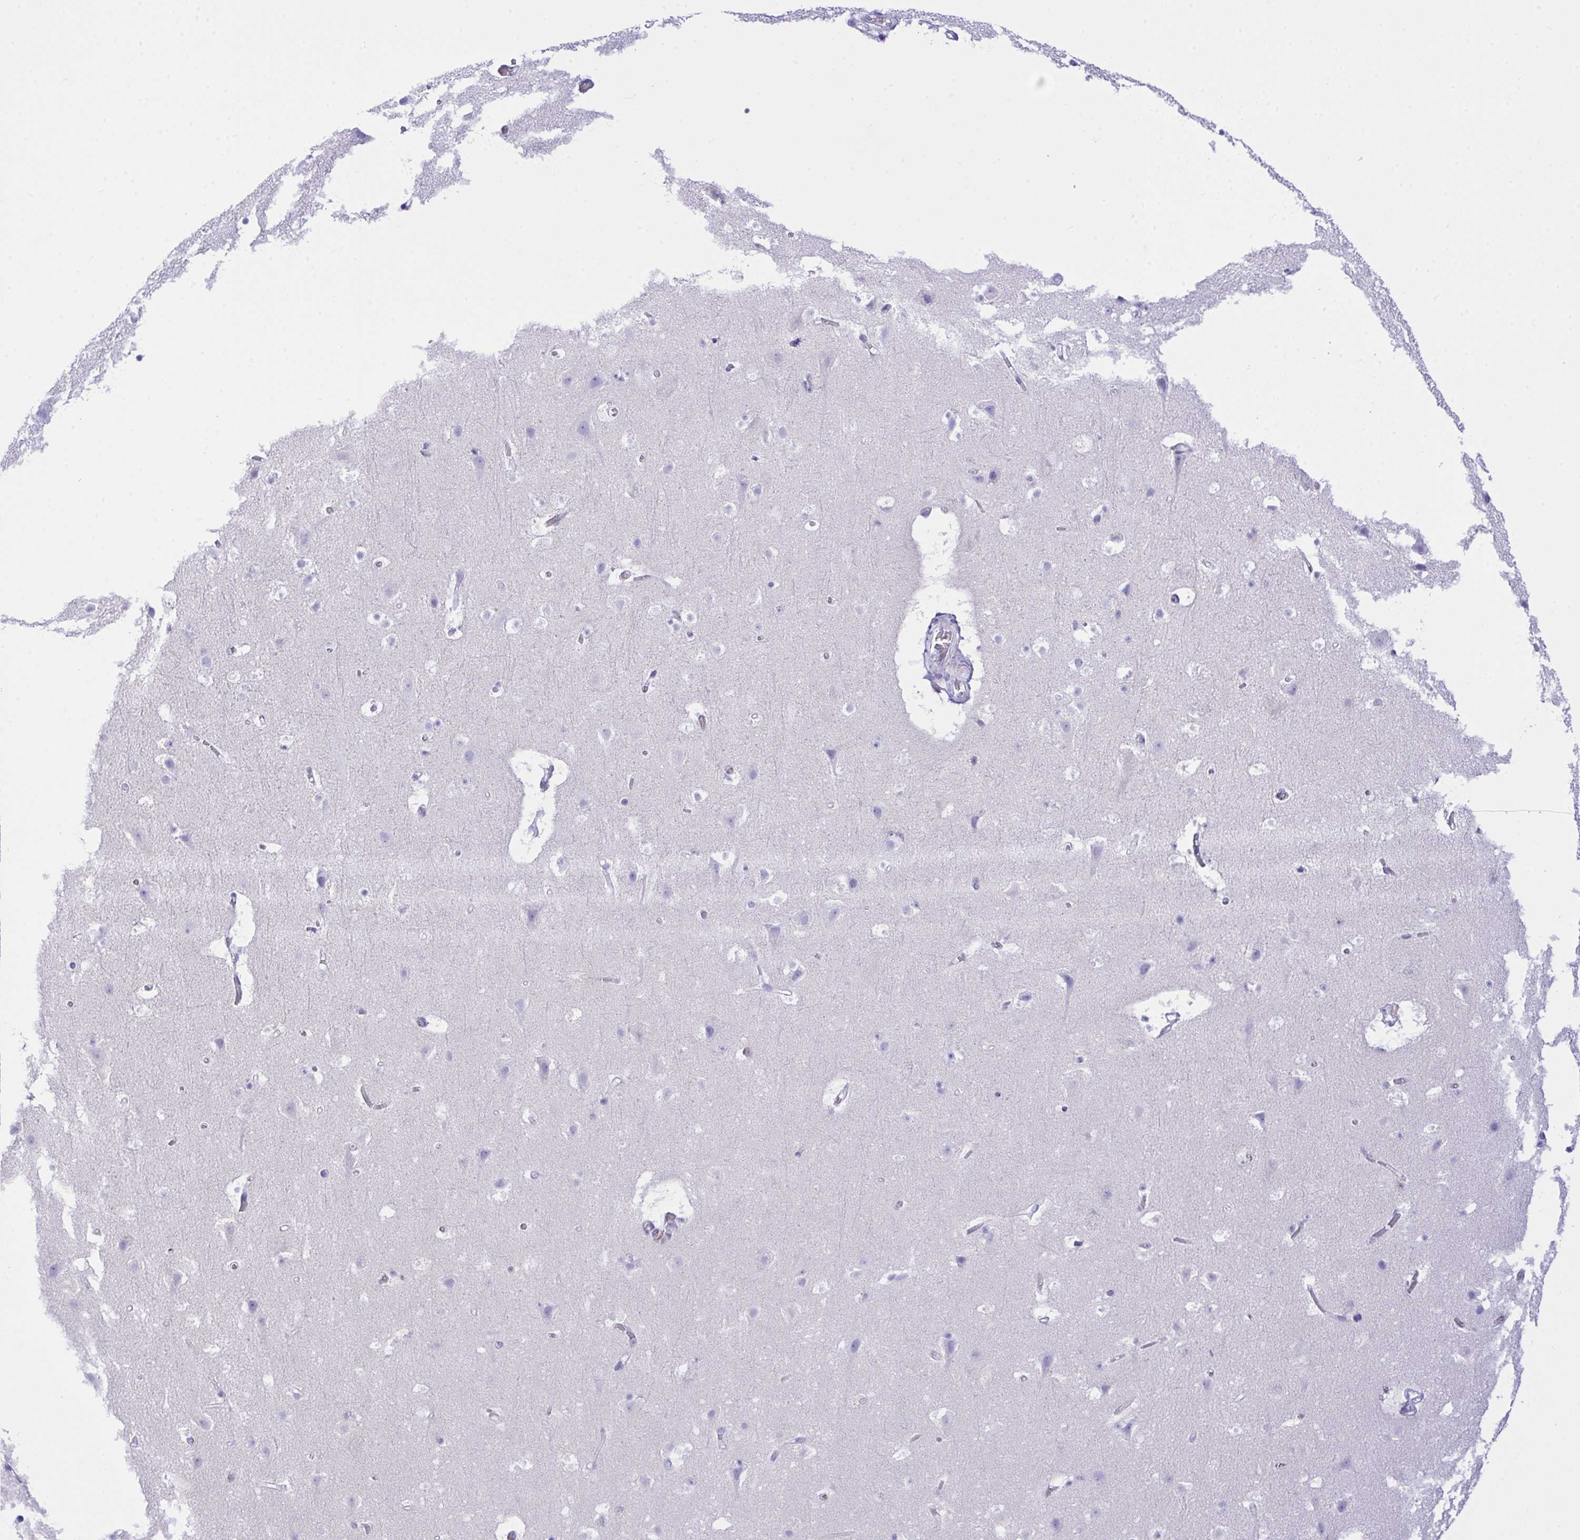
{"staining": {"intensity": "negative", "quantity": "none", "location": "none"}, "tissue": "cerebral cortex", "cell_type": "Endothelial cells", "image_type": "normal", "snomed": [{"axis": "morphology", "description": "Normal tissue, NOS"}, {"axis": "topography", "description": "Cerebral cortex"}], "caption": "There is no significant positivity in endothelial cells of cerebral cortex. The staining is performed using DAB (3,3'-diaminobenzidine) brown chromogen with nuclei counter-stained in using hematoxylin.", "gene": "ZNF221", "patient": {"sex": "female", "age": 42}}